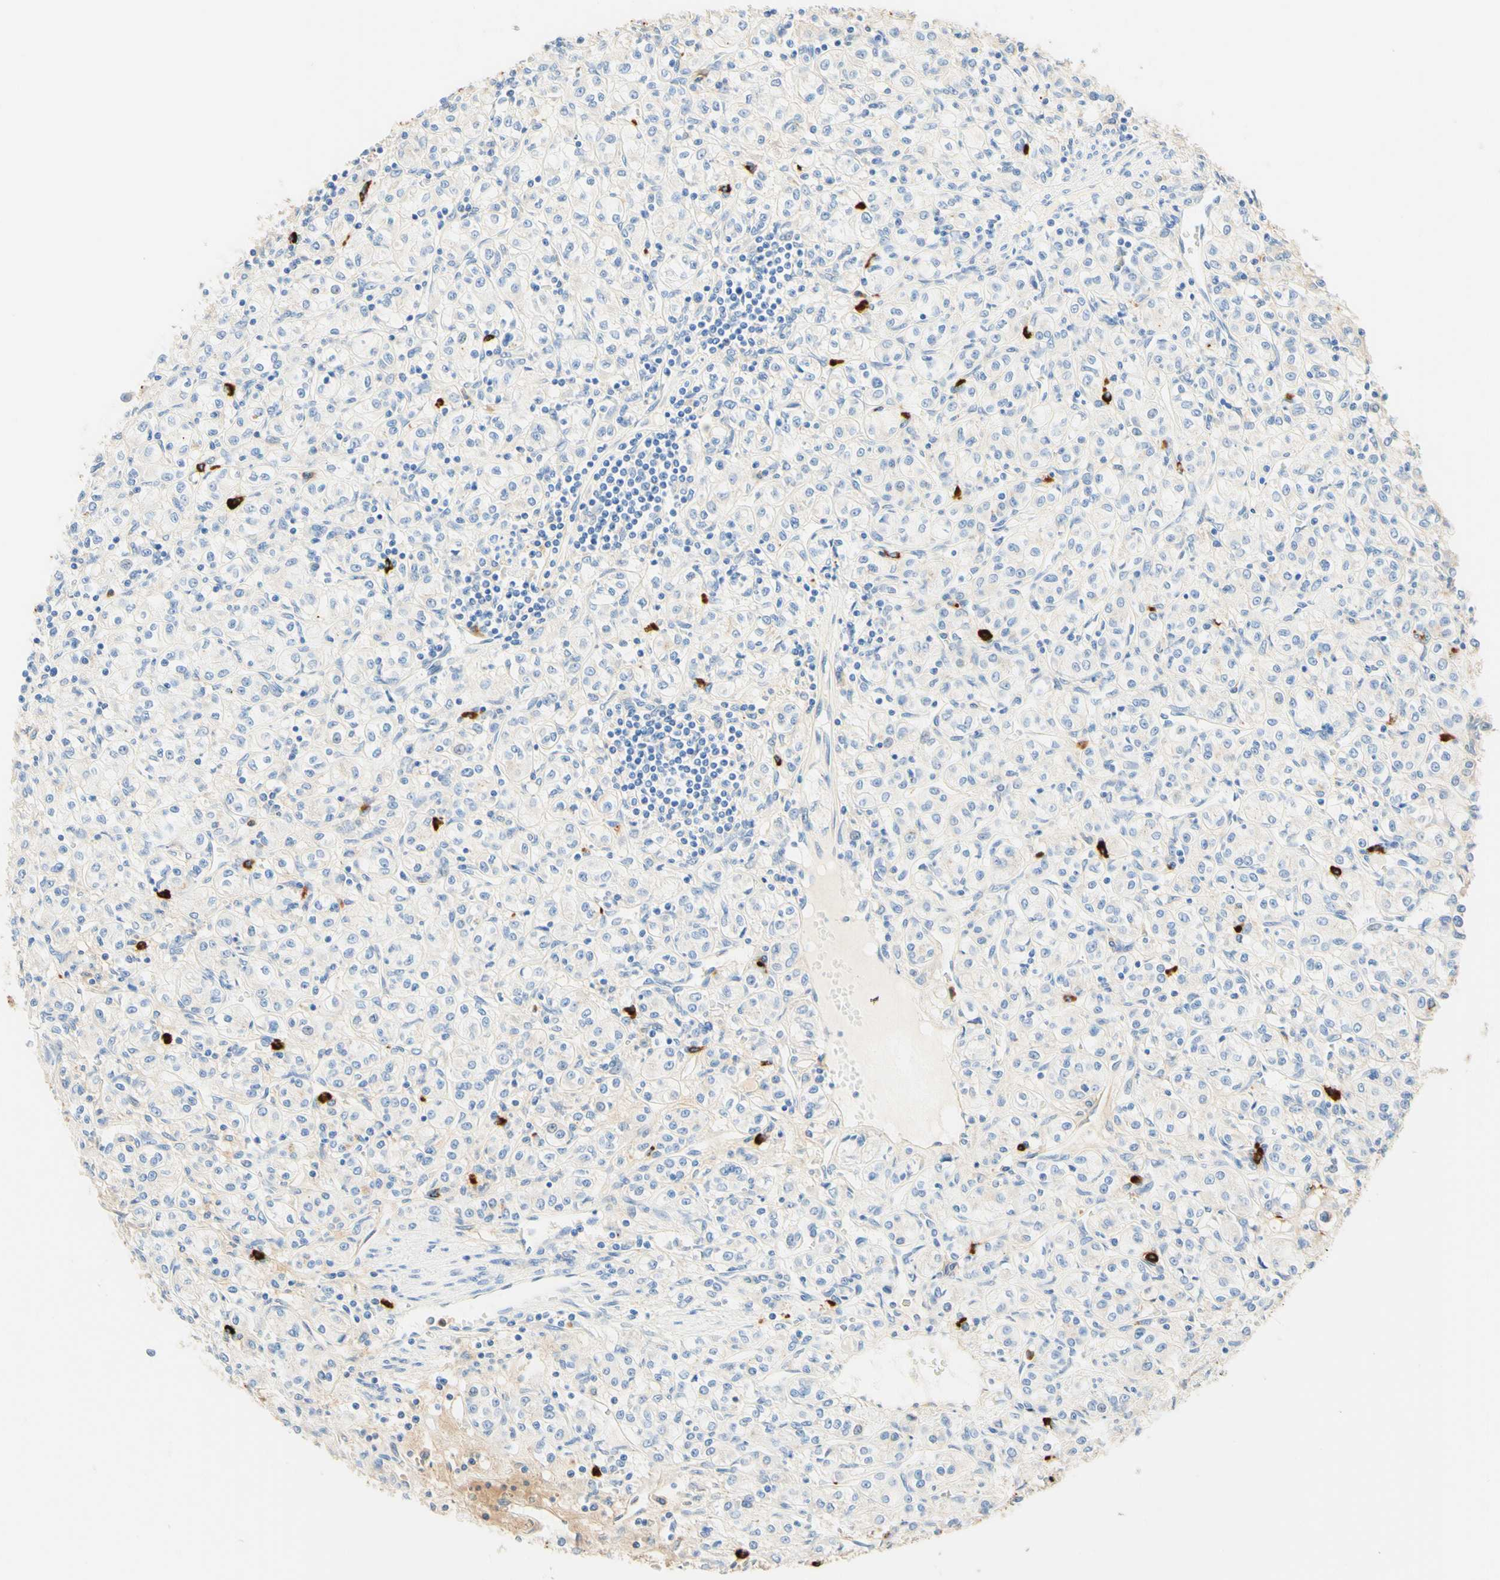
{"staining": {"intensity": "negative", "quantity": "none", "location": "none"}, "tissue": "renal cancer", "cell_type": "Tumor cells", "image_type": "cancer", "snomed": [{"axis": "morphology", "description": "Adenocarcinoma, NOS"}, {"axis": "topography", "description": "Kidney"}], "caption": "This is an immunohistochemistry (IHC) histopathology image of human renal adenocarcinoma. There is no expression in tumor cells.", "gene": "CD63", "patient": {"sex": "male", "age": 77}}